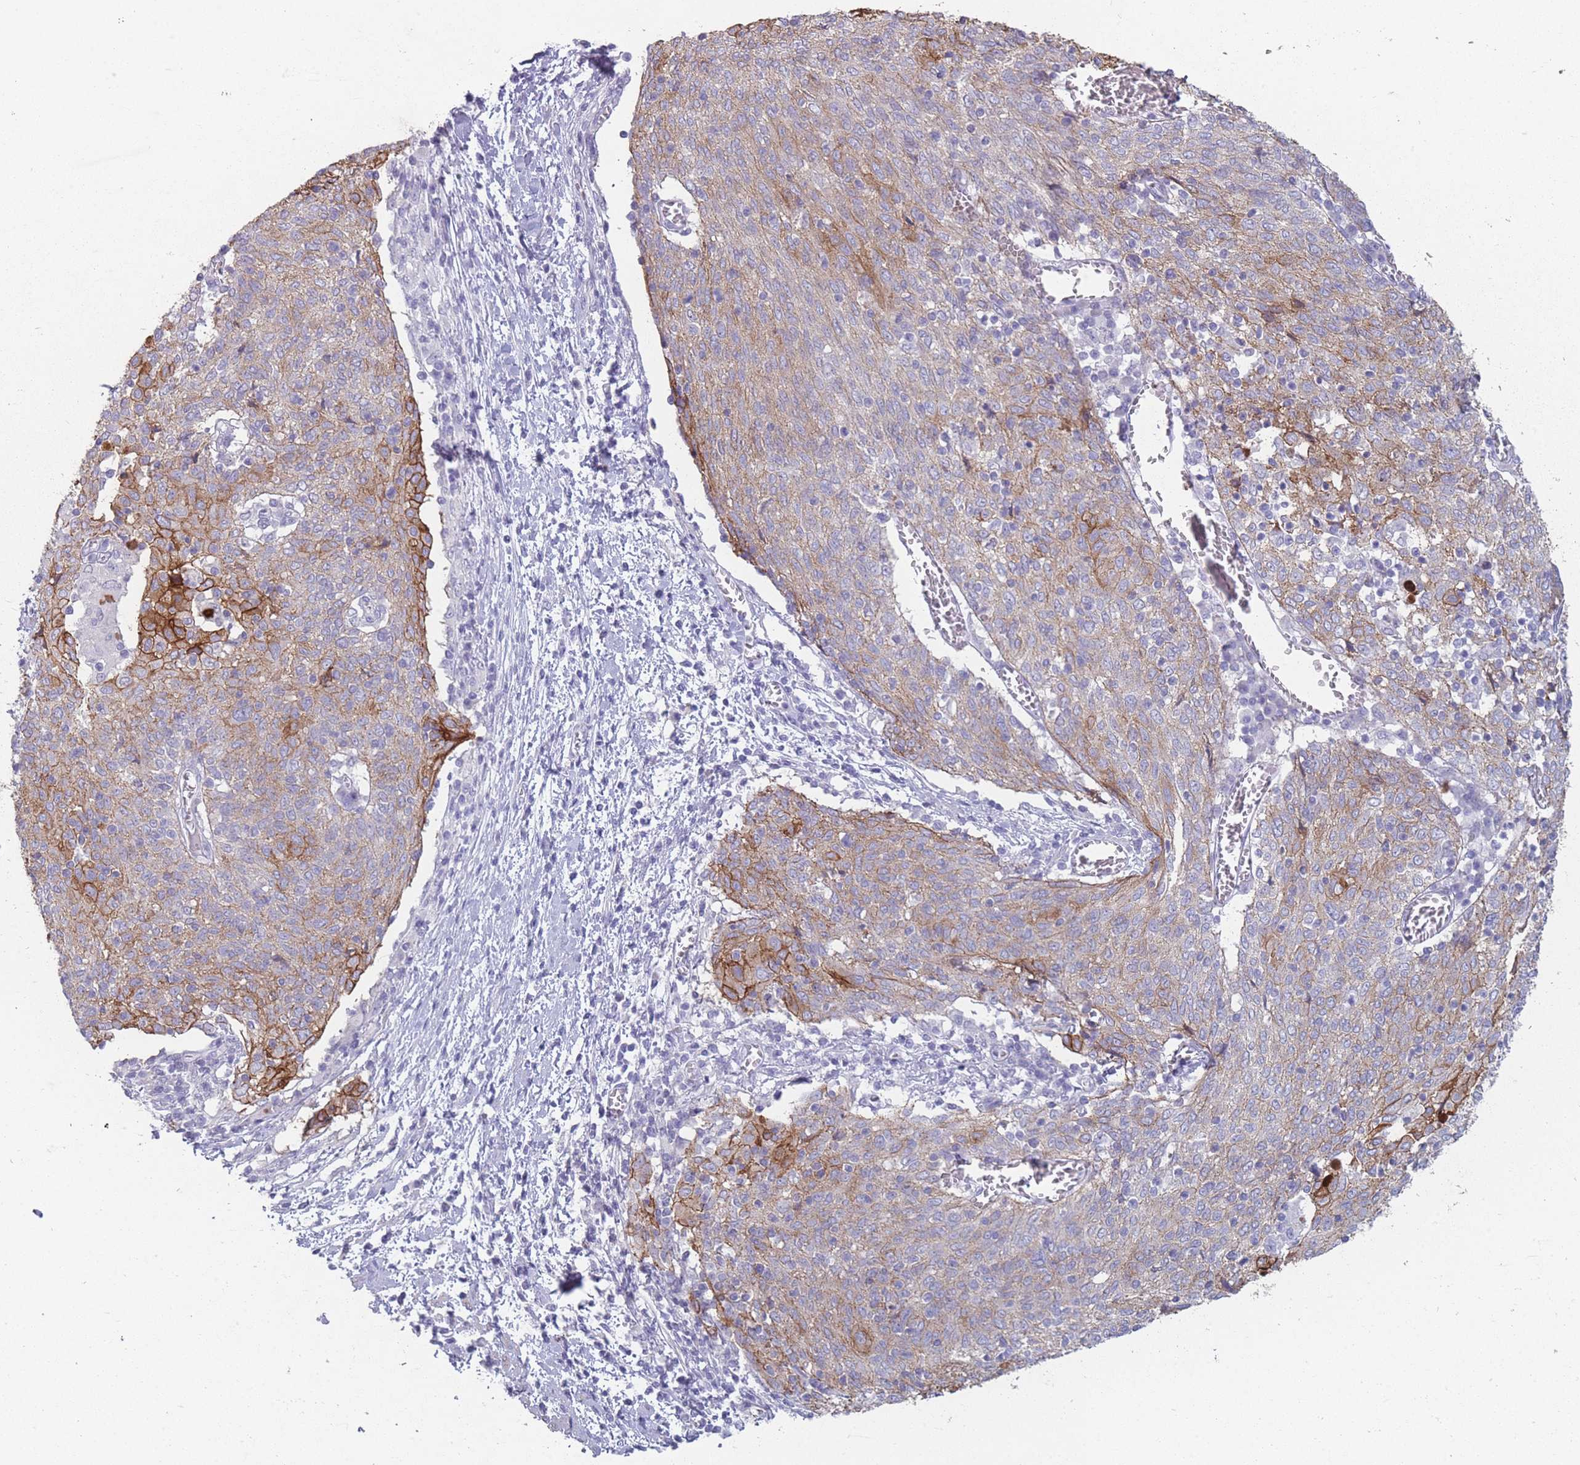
{"staining": {"intensity": "strong", "quantity": "<25%", "location": "cytoplasmic/membranous"}, "tissue": "cervical cancer", "cell_type": "Tumor cells", "image_type": "cancer", "snomed": [{"axis": "morphology", "description": "Squamous cell carcinoma, NOS"}, {"axis": "topography", "description": "Cervix"}], "caption": "Immunohistochemical staining of cervical cancer demonstrates medium levels of strong cytoplasmic/membranous protein expression in about <25% of tumor cells.", "gene": "RHBG", "patient": {"sex": "female", "age": 52}}